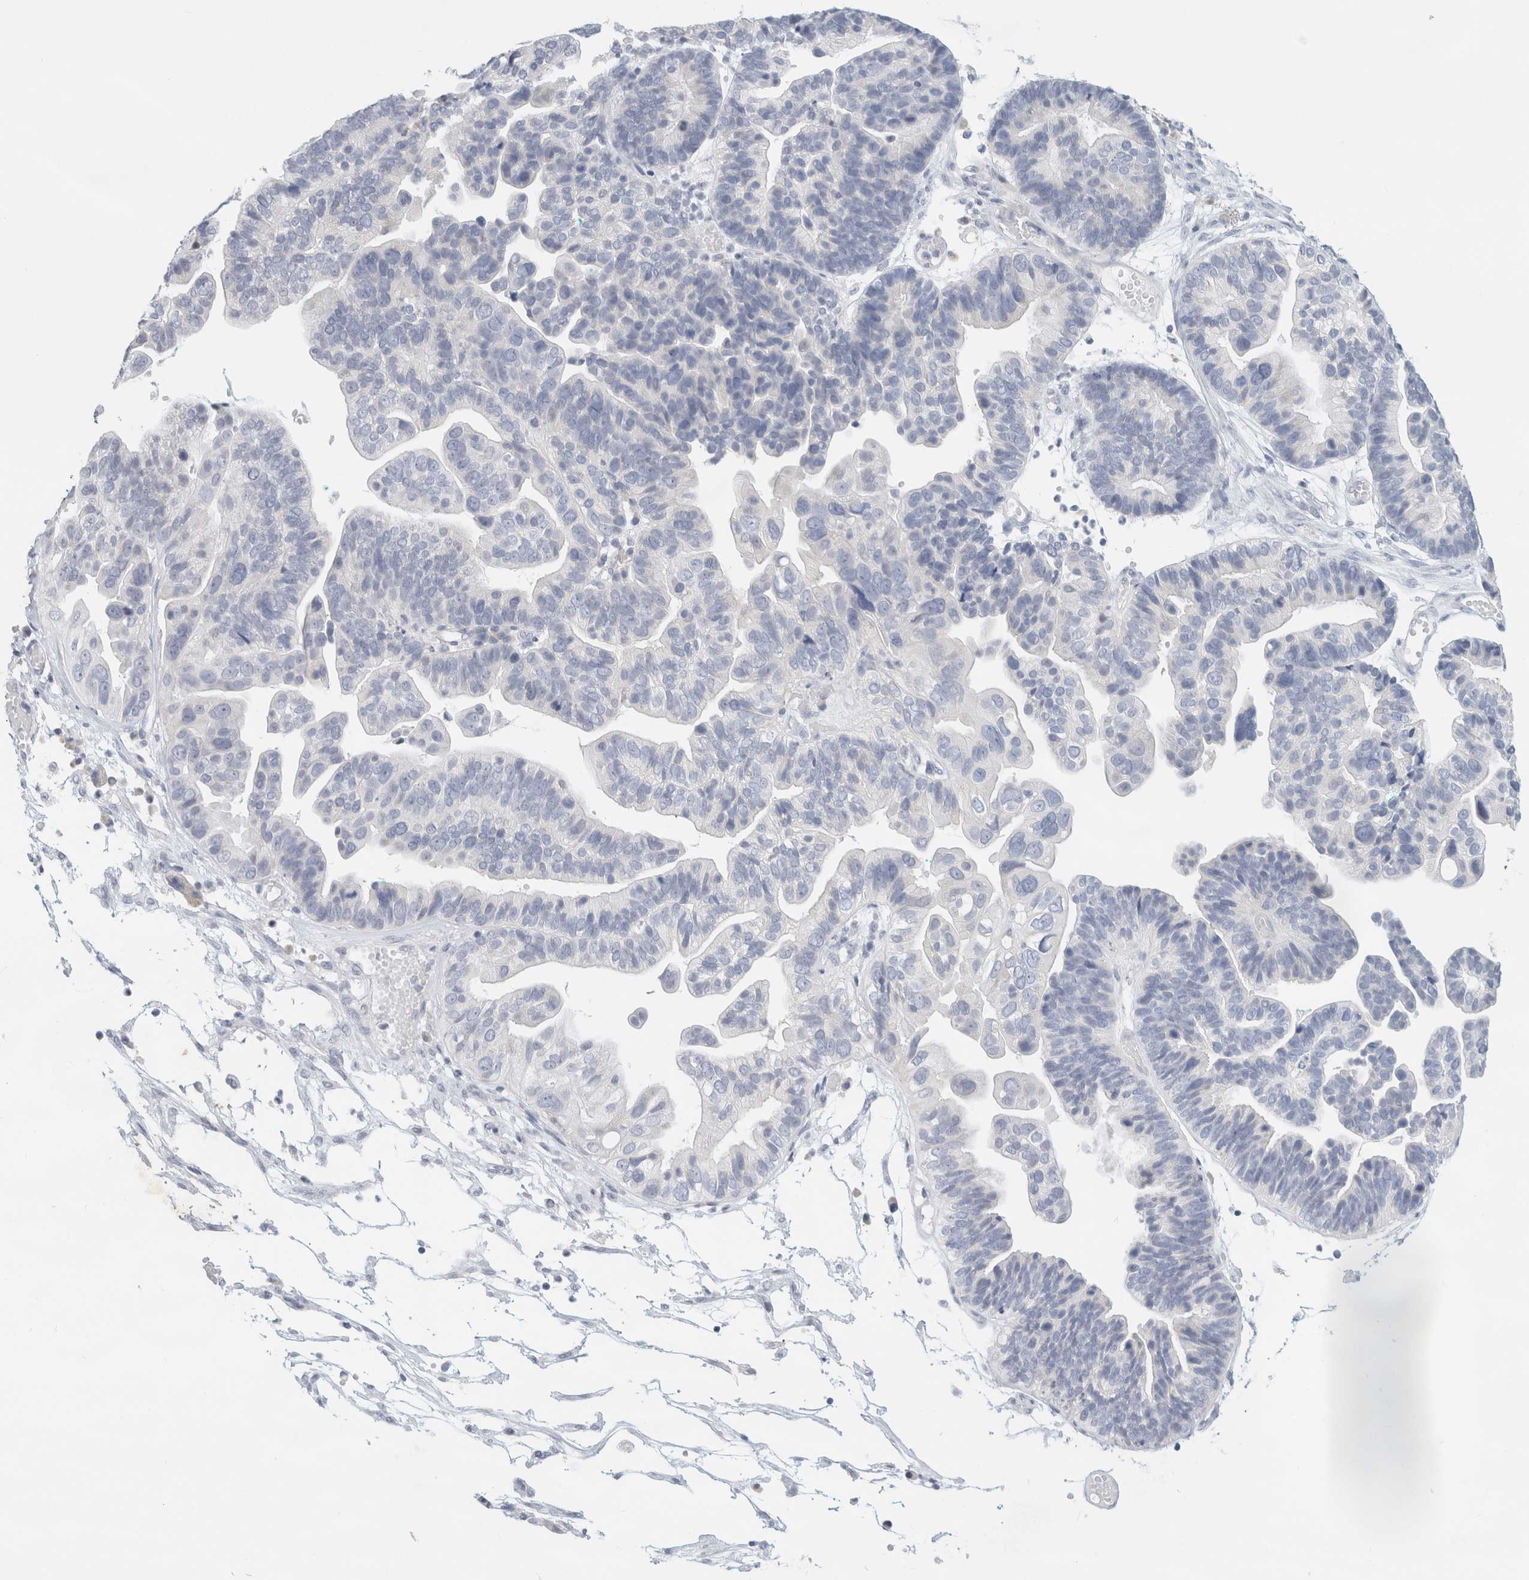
{"staining": {"intensity": "negative", "quantity": "none", "location": "none"}, "tissue": "ovarian cancer", "cell_type": "Tumor cells", "image_type": "cancer", "snomed": [{"axis": "morphology", "description": "Cystadenocarcinoma, serous, NOS"}, {"axis": "topography", "description": "Ovary"}], "caption": "IHC image of human serous cystadenocarcinoma (ovarian) stained for a protein (brown), which exhibits no expression in tumor cells. (DAB (3,3'-diaminobenzidine) immunohistochemistry (IHC), high magnification).", "gene": "NEFM", "patient": {"sex": "female", "age": 56}}